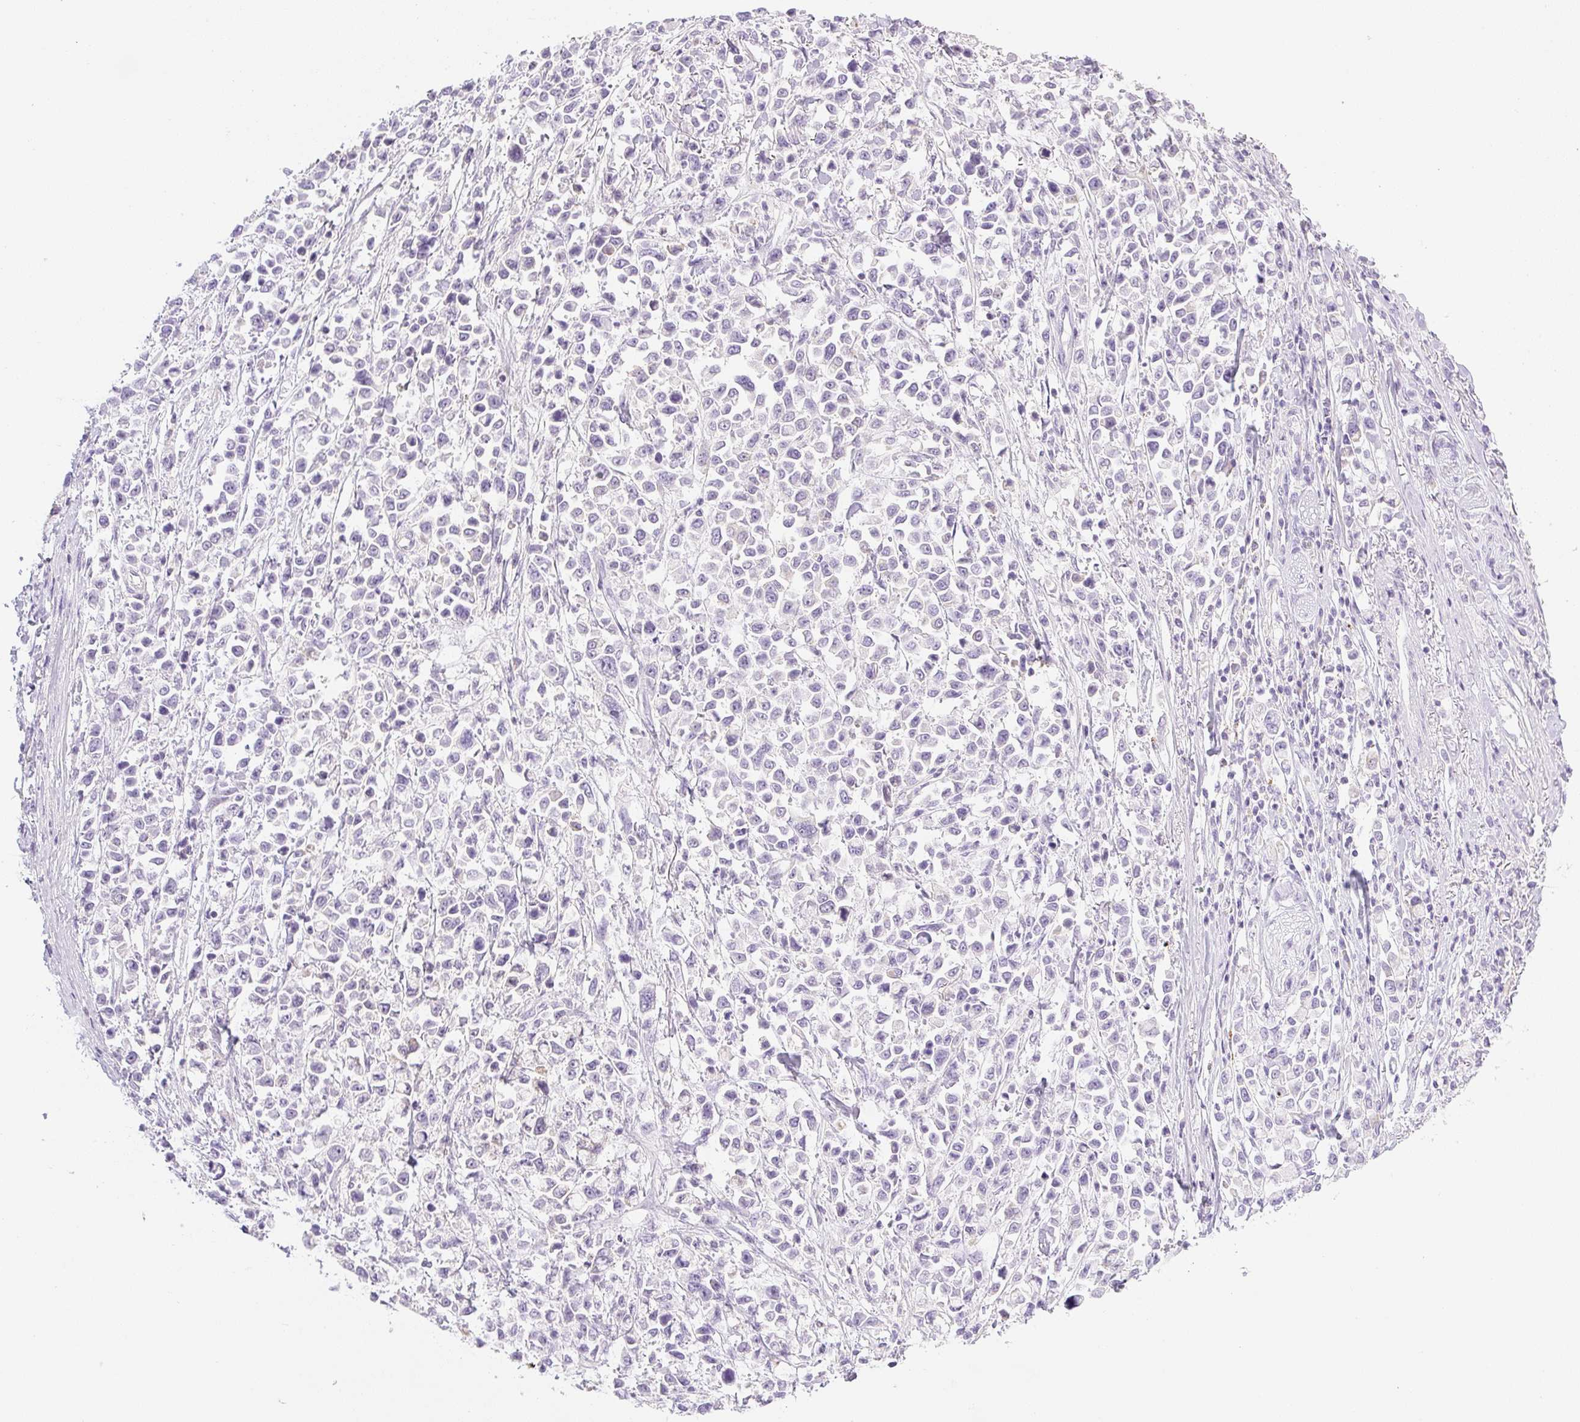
{"staining": {"intensity": "negative", "quantity": "none", "location": "none"}, "tissue": "stomach cancer", "cell_type": "Tumor cells", "image_type": "cancer", "snomed": [{"axis": "morphology", "description": "Adenocarcinoma, NOS"}, {"axis": "topography", "description": "Stomach"}], "caption": "This is an immunohistochemistry (IHC) micrograph of human stomach cancer. There is no staining in tumor cells.", "gene": "MIA2", "patient": {"sex": "female", "age": 81}}